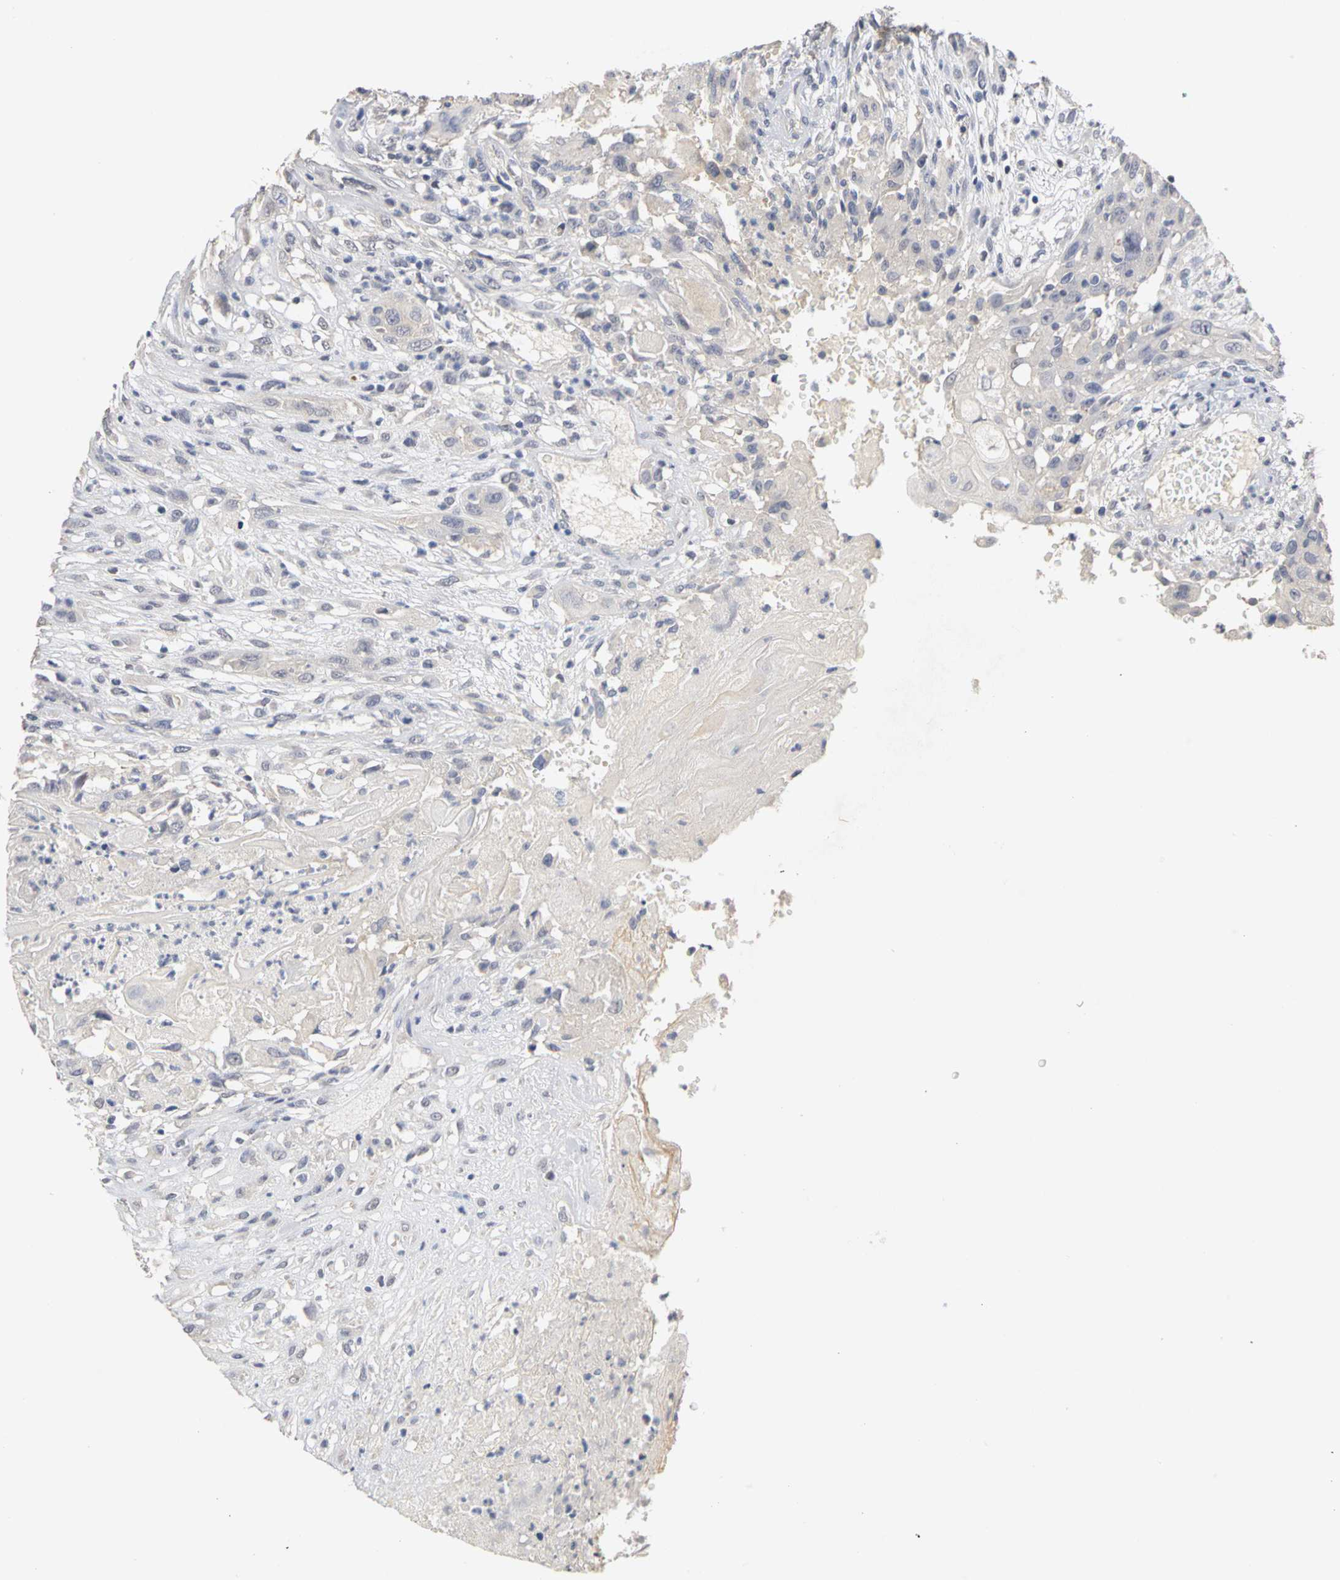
{"staining": {"intensity": "negative", "quantity": "none", "location": "none"}, "tissue": "head and neck cancer", "cell_type": "Tumor cells", "image_type": "cancer", "snomed": [{"axis": "morphology", "description": "Necrosis, NOS"}, {"axis": "morphology", "description": "Neoplasm, malignant, NOS"}, {"axis": "topography", "description": "Salivary gland"}, {"axis": "topography", "description": "Head-Neck"}], "caption": "High magnification brightfield microscopy of head and neck cancer stained with DAB (3,3'-diaminobenzidine) (brown) and counterstained with hematoxylin (blue): tumor cells show no significant positivity.", "gene": "PGR", "patient": {"sex": "male", "age": 43}}